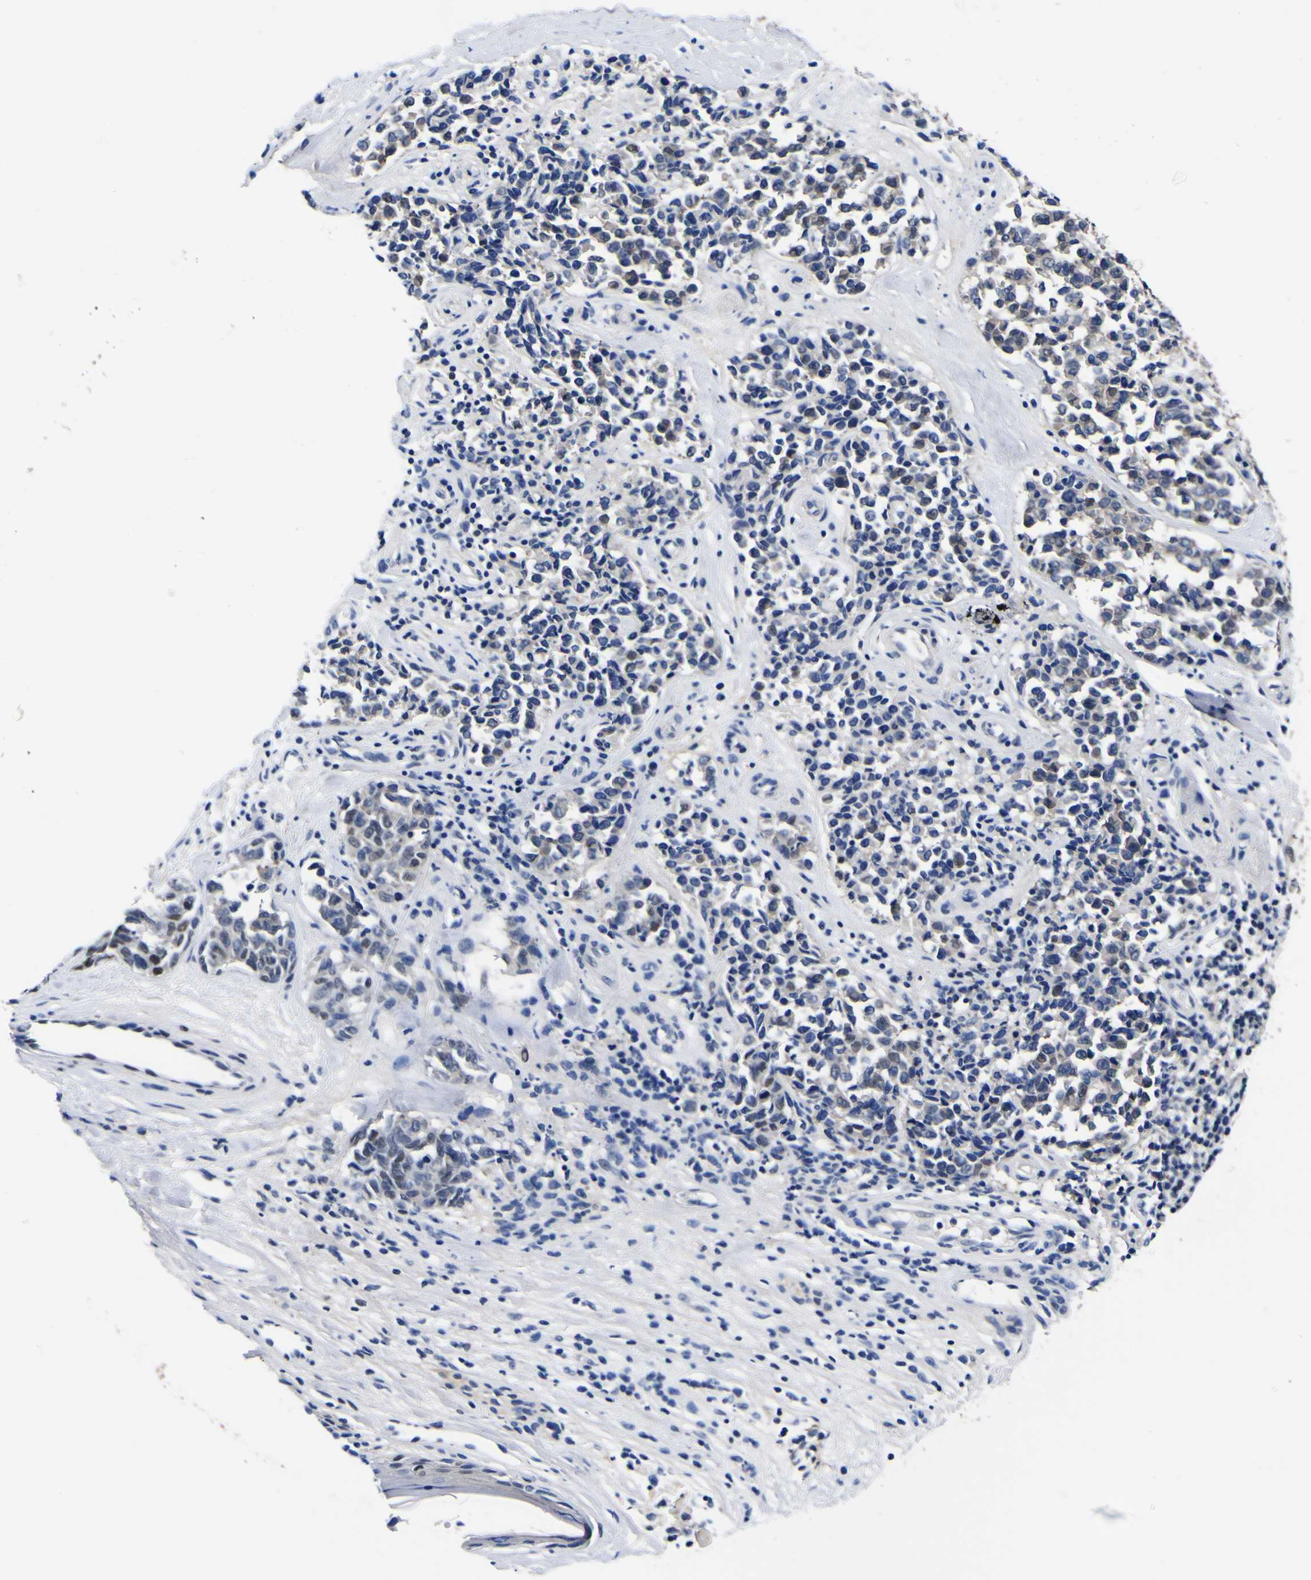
{"staining": {"intensity": "weak", "quantity": "25%-75%", "location": "cytoplasmic/membranous"}, "tissue": "melanoma", "cell_type": "Tumor cells", "image_type": "cancer", "snomed": [{"axis": "morphology", "description": "Malignant melanoma, NOS"}, {"axis": "topography", "description": "Skin"}], "caption": "Tumor cells show low levels of weak cytoplasmic/membranous staining in about 25%-75% of cells in human melanoma.", "gene": "FAM110B", "patient": {"sex": "female", "age": 64}}